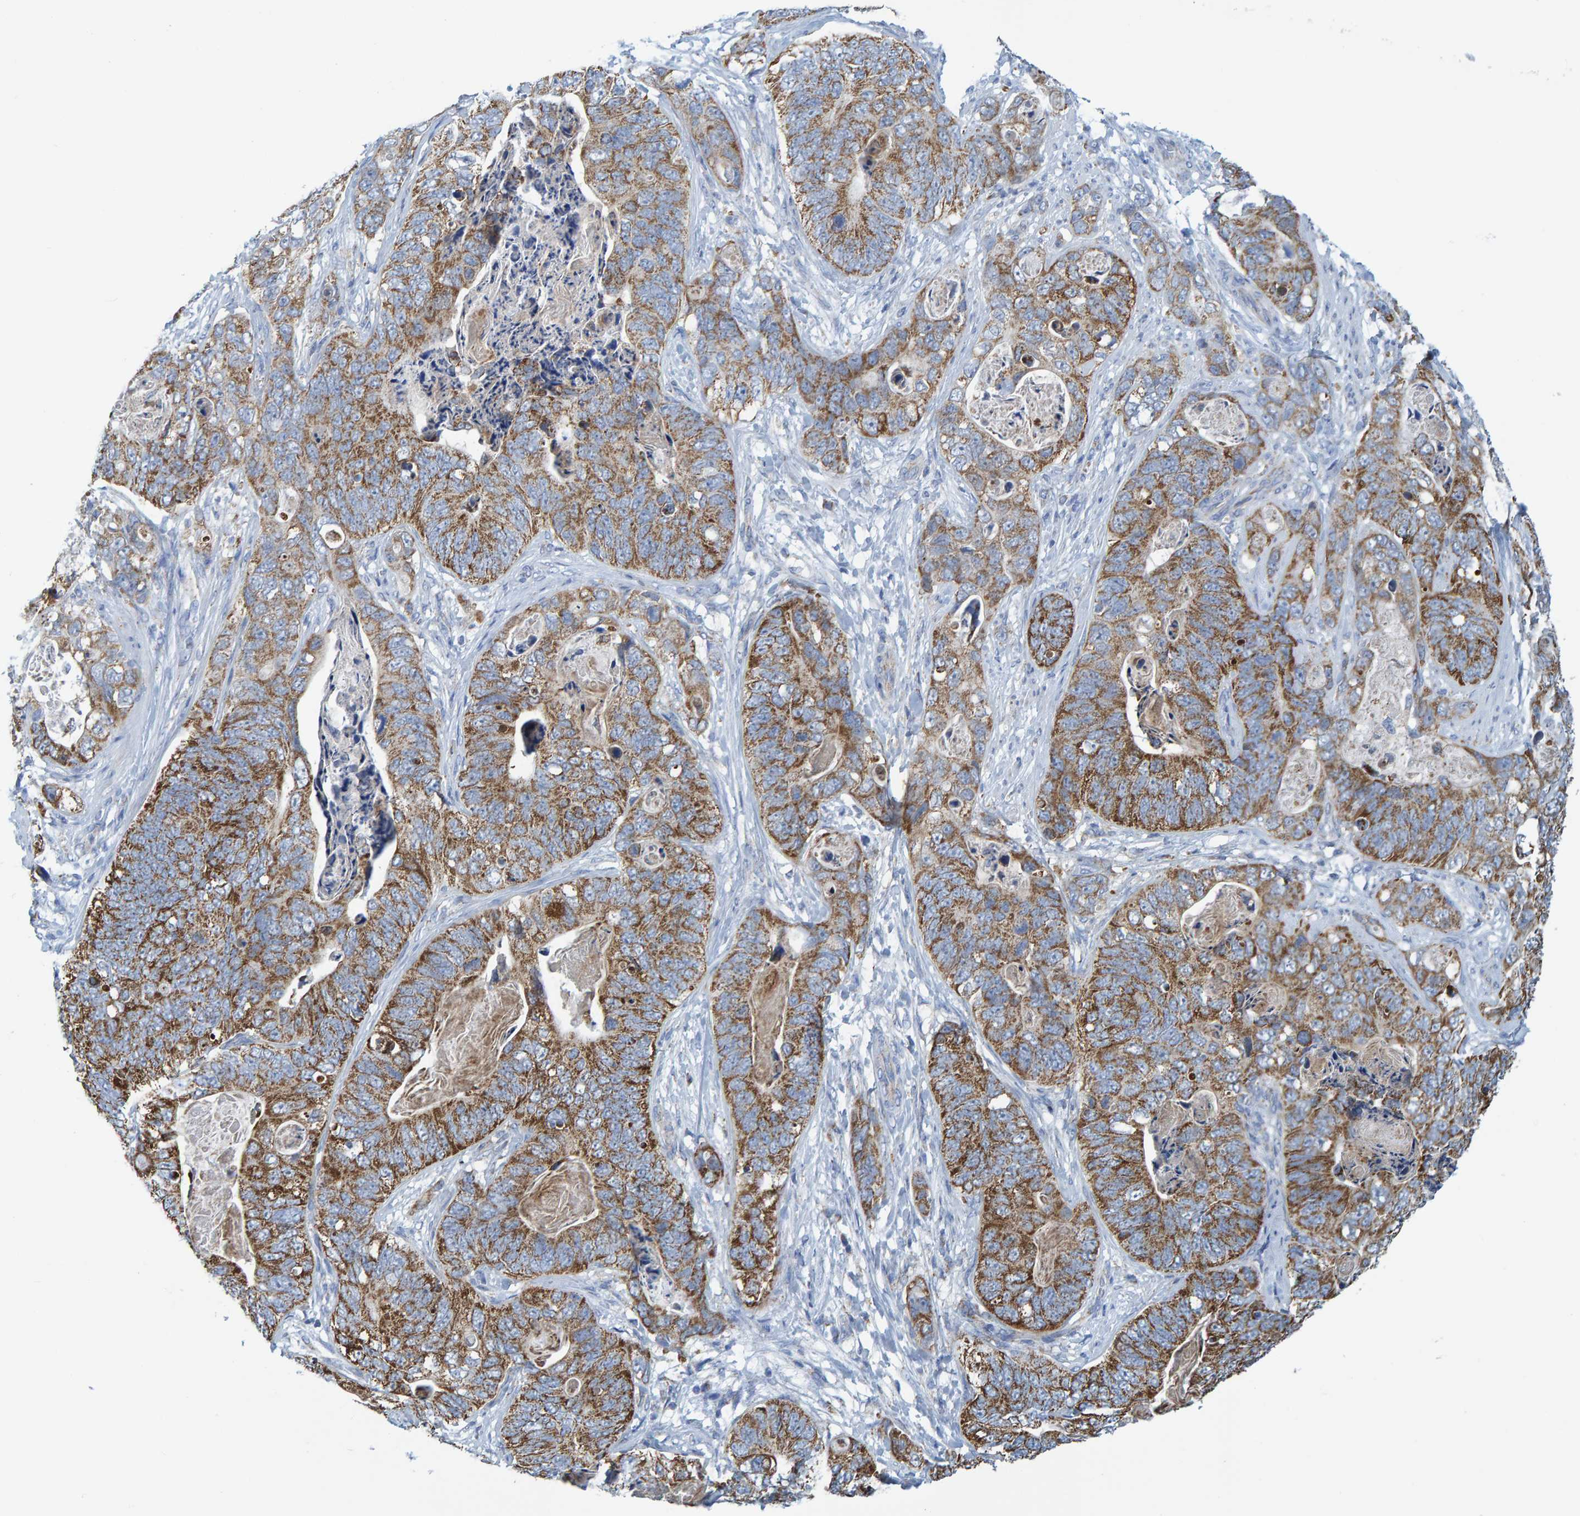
{"staining": {"intensity": "strong", "quantity": "25%-75%", "location": "cytoplasmic/membranous"}, "tissue": "stomach cancer", "cell_type": "Tumor cells", "image_type": "cancer", "snomed": [{"axis": "morphology", "description": "Adenocarcinoma, NOS"}, {"axis": "topography", "description": "Stomach"}], "caption": "Stomach adenocarcinoma tissue exhibits strong cytoplasmic/membranous positivity in about 25%-75% of tumor cells The staining was performed using DAB (3,3'-diaminobenzidine), with brown indicating positive protein expression. Nuclei are stained blue with hematoxylin.", "gene": "MRPS7", "patient": {"sex": "female", "age": 89}}